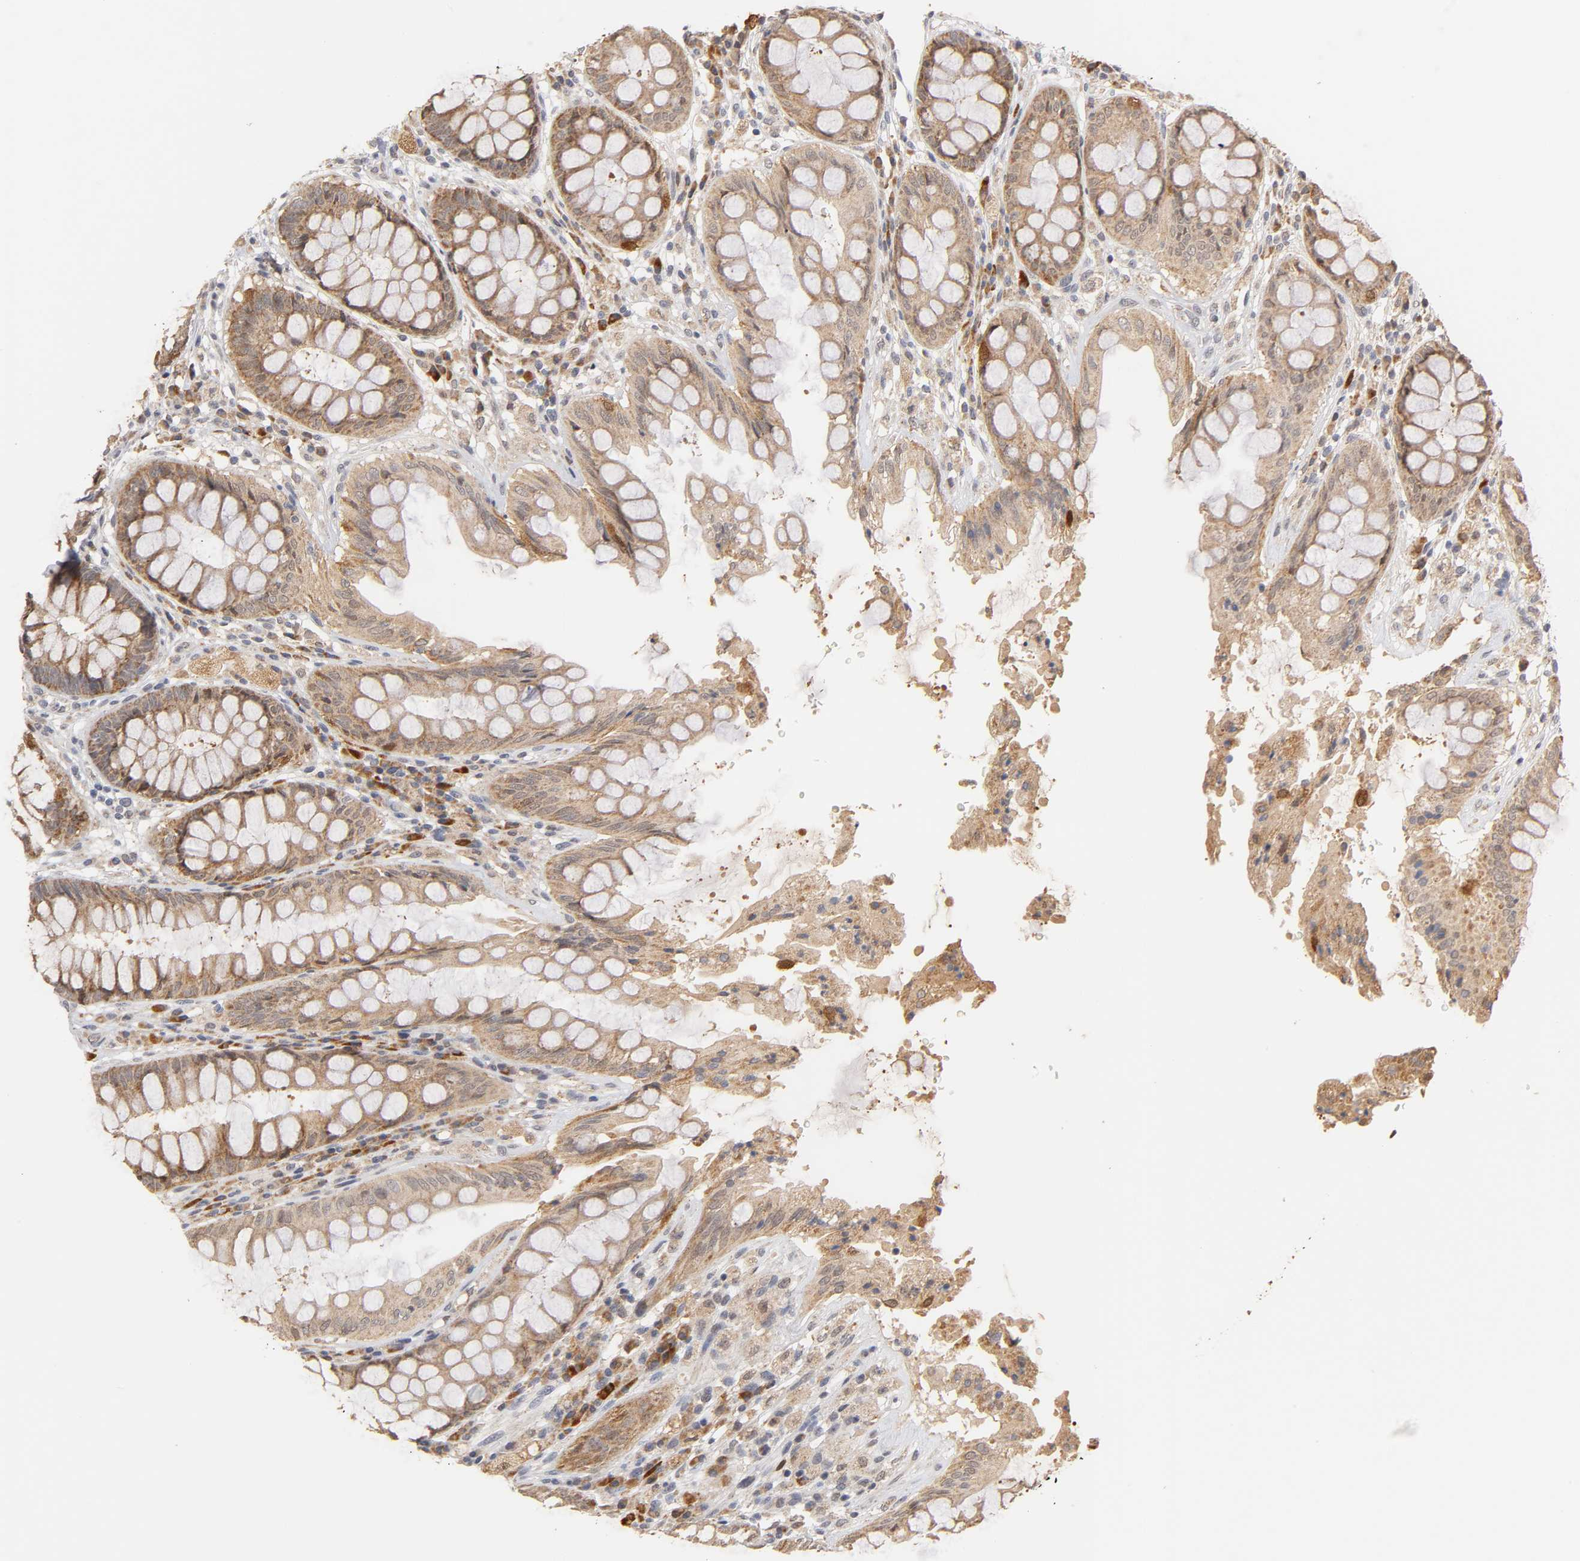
{"staining": {"intensity": "moderate", "quantity": ">75%", "location": "cytoplasmic/membranous,nuclear"}, "tissue": "rectum", "cell_type": "Glandular cells", "image_type": "normal", "snomed": [{"axis": "morphology", "description": "Normal tissue, NOS"}, {"axis": "topography", "description": "Rectum"}], "caption": "This is an image of immunohistochemistry (IHC) staining of benign rectum, which shows moderate expression in the cytoplasmic/membranous,nuclear of glandular cells.", "gene": "GSTZ1", "patient": {"sex": "female", "age": 46}}